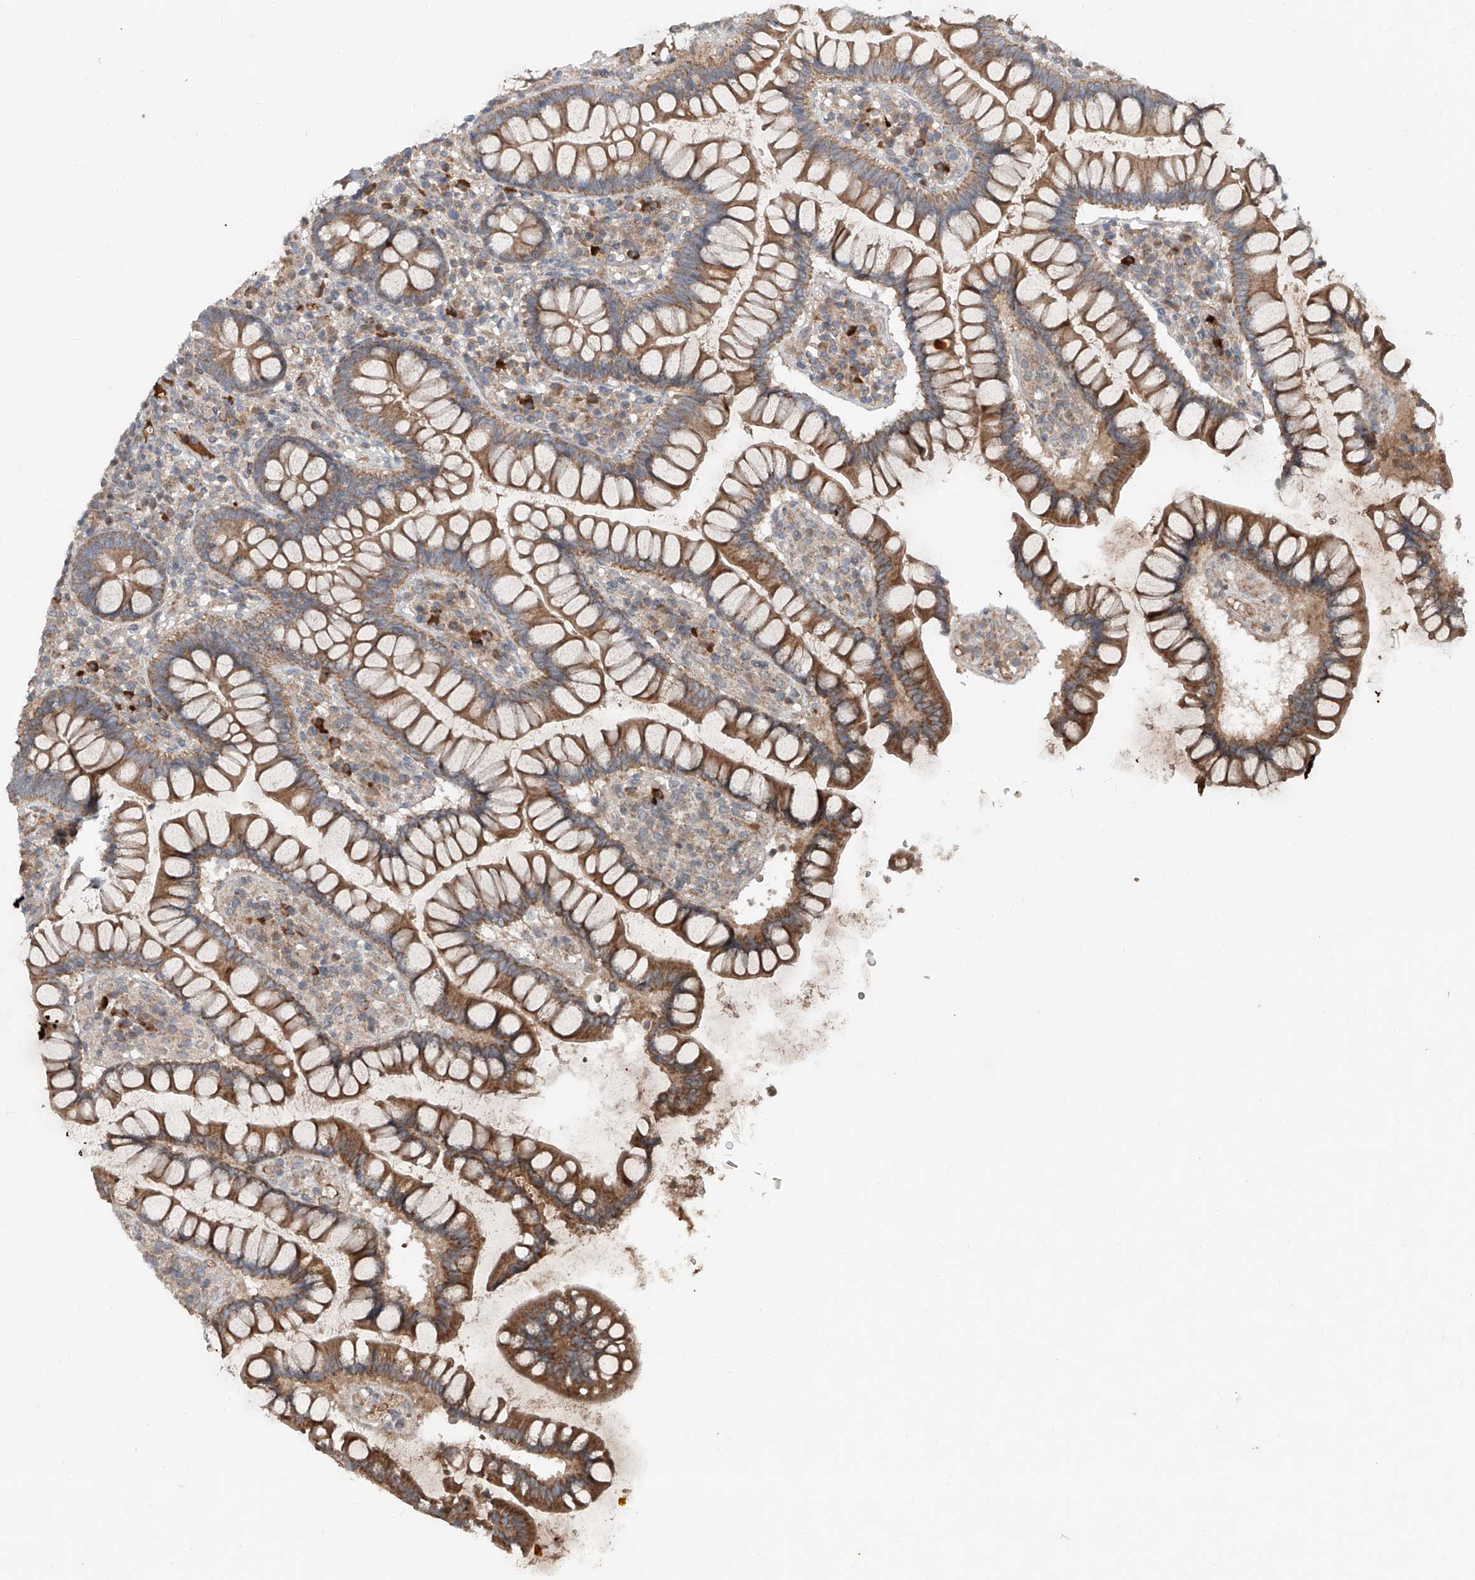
{"staining": {"intensity": "moderate", "quantity": ">75%", "location": "cytoplasmic/membranous"}, "tissue": "colon", "cell_type": "Endothelial cells", "image_type": "normal", "snomed": [{"axis": "morphology", "description": "Normal tissue, NOS"}, {"axis": "topography", "description": "Colon"}], "caption": "Moderate cytoplasmic/membranous expression for a protein is appreciated in about >75% of endothelial cells of unremarkable colon using immunohistochemistry (IHC).", "gene": "ADAM23", "patient": {"sex": "female", "age": 79}}